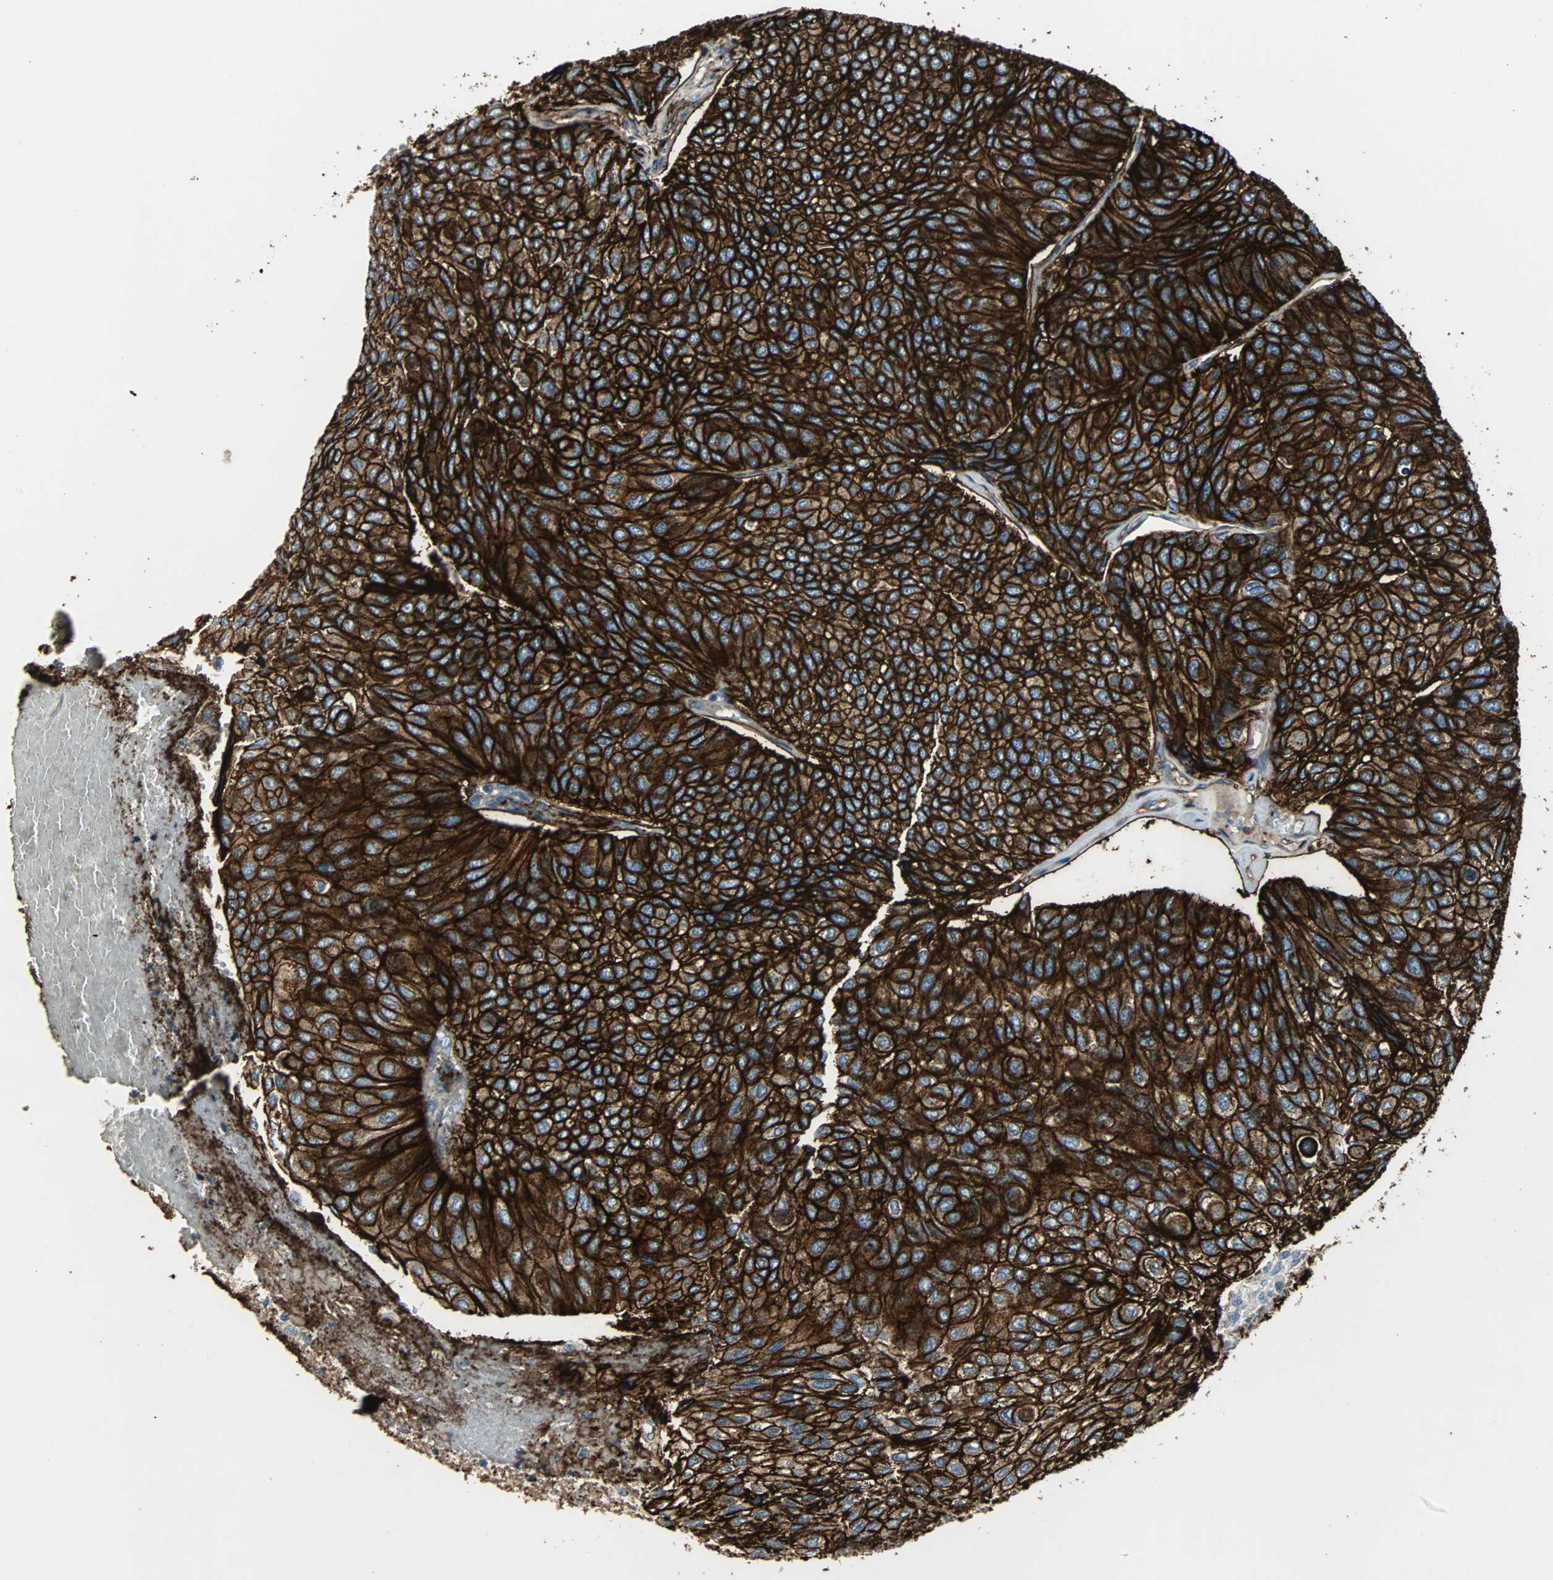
{"staining": {"intensity": "strong", "quantity": ">75%", "location": "cytoplasmic/membranous"}, "tissue": "urothelial cancer", "cell_type": "Tumor cells", "image_type": "cancer", "snomed": [{"axis": "morphology", "description": "Urothelial carcinoma, High grade"}, {"axis": "topography", "description": "Urinary bladder"}], "caption": "Strong cytoplasmic/membranous expression for a protein is present in approximately >75% of tumor cells of urothelial cancer using IHC.", "gene": "F11R", "patient": {"sex": "male", "age": 66}}